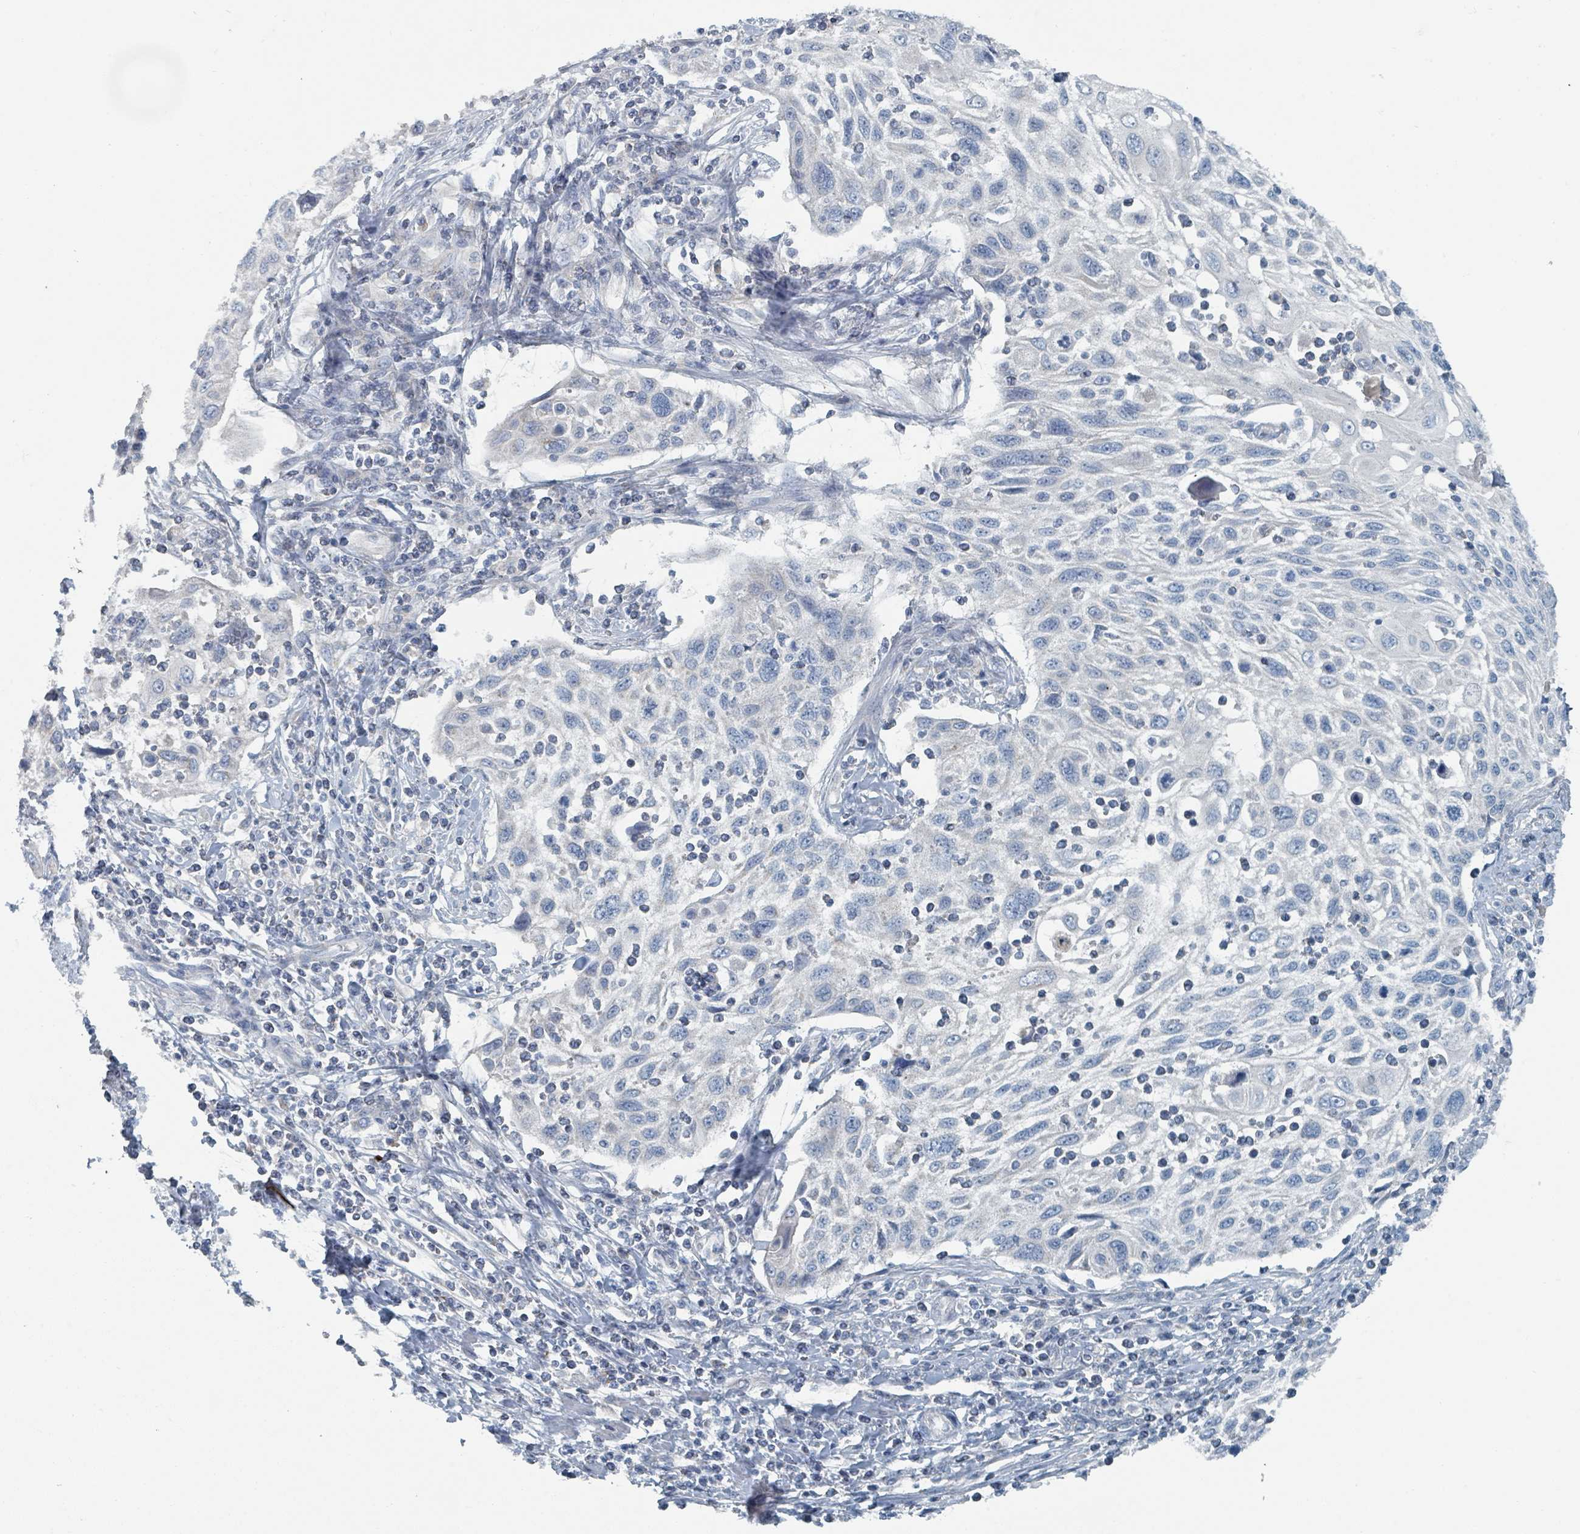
{"staining": {"intensity": "negative", "quantity": "none", "location": "none"}, "tissue": "cervical cancer", "cell_type": "Tumor cells", "image_type": "cancer", "snomed": [{"axis": "morphology", "description": "Squamous cell carcinoma, NOS"}, {"axis": "topography", "description": "Cervix"}], "caption": "Tumor cells show no significant protein positivity in squamous cell carcinoma (cervical).", "gene": "RASA4", "patient": {"sex": "female", "age": 70}}